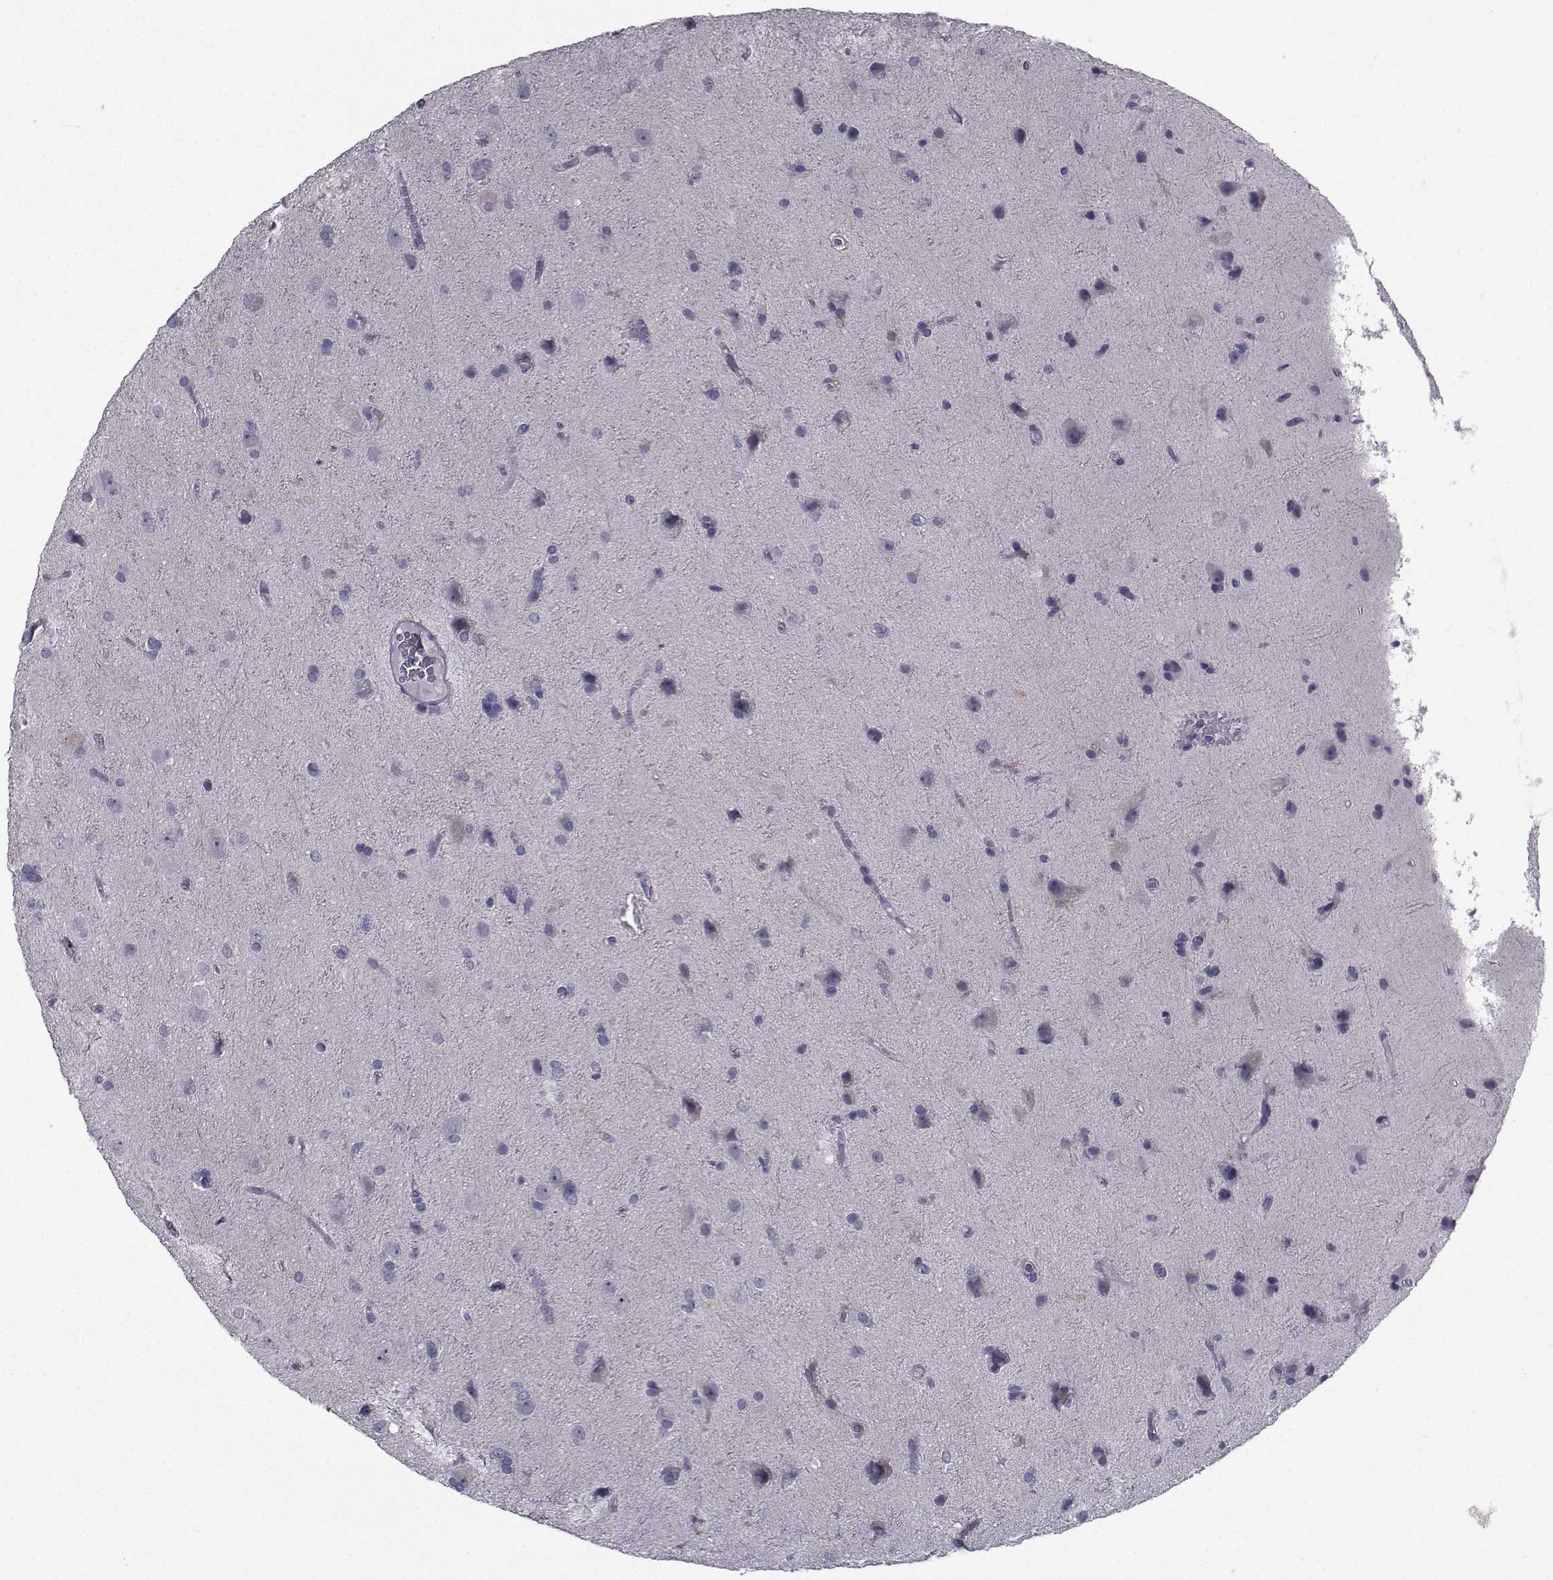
{"staining": {"intensity": "negative", "quantity": "none", "location": "none"}, "tissue": "glioma", "cell_type": "Tumor cells", "image_type": "cancer", "snomed": [{"axis": "morphology", "description": "Glioma, malignant, Low grade"}, {"axis": "topography", "description": "Brain"}], "caption": "Micrograph shows no significant protein expression in tumor cells of malignant glioma (low-grade).", "gene": "CHRNA1", "patient": {"sex": "male", "age": 58}}